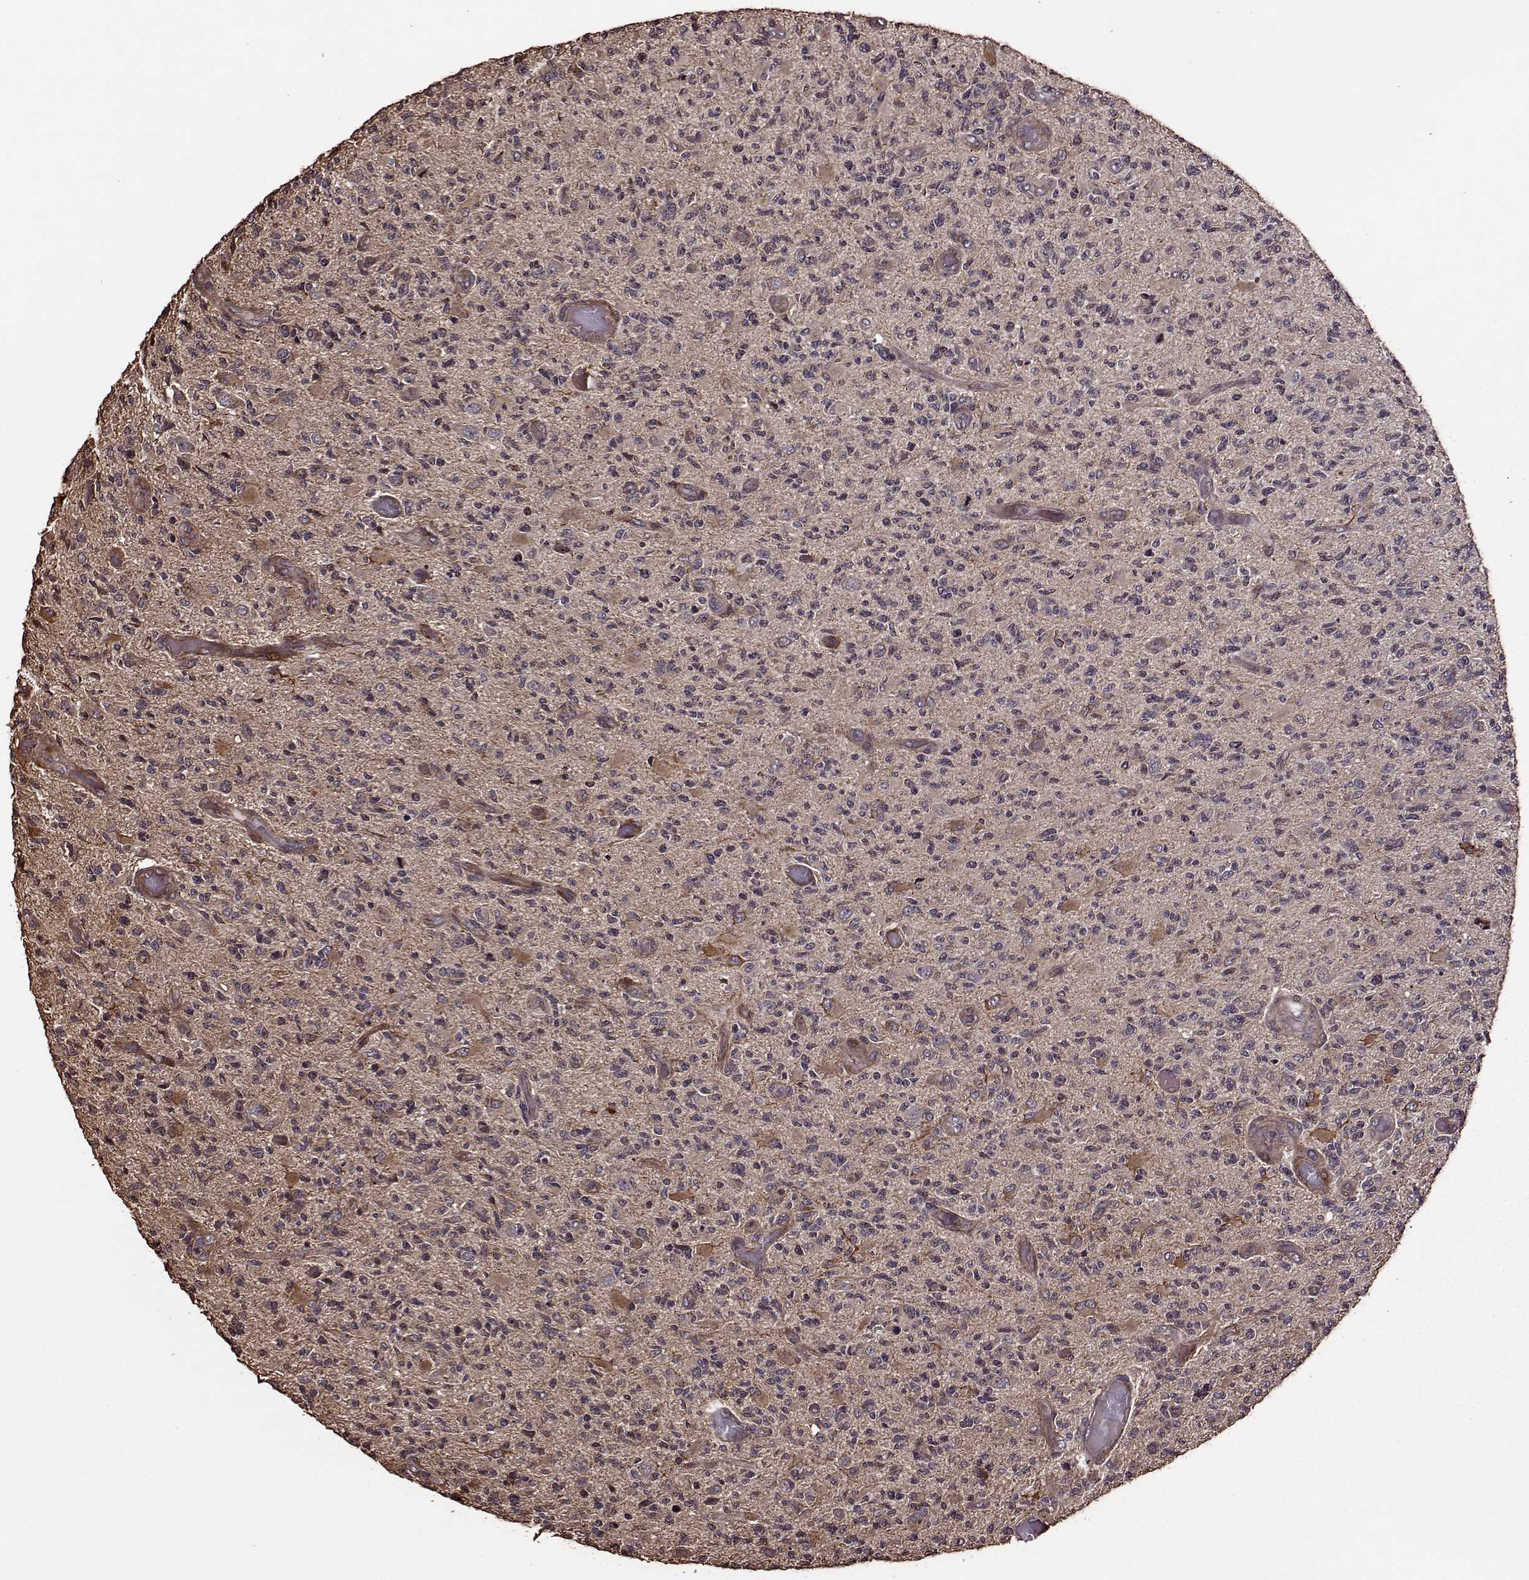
{"staining": {"intensity": "negative", "quantity": "none", "location": "none"}, "tissue": "glioma", "cell_type": "Tumor cells", "image_type": "cancer", "snomed": [{"axis": "morphology", "description": "Glioma, malignant, High grade"}, {"axis": "topography", "description": "Brain"}], "caption": "The IHC photomicrograph has no significant staining in tumor cells of malignant glioma (high-grade) tissue. (Immunohistochemistry, brightfield microscopy, high magnification).", "gene": "FBXW11", "patient": {"sex": "female", "age": 63}}